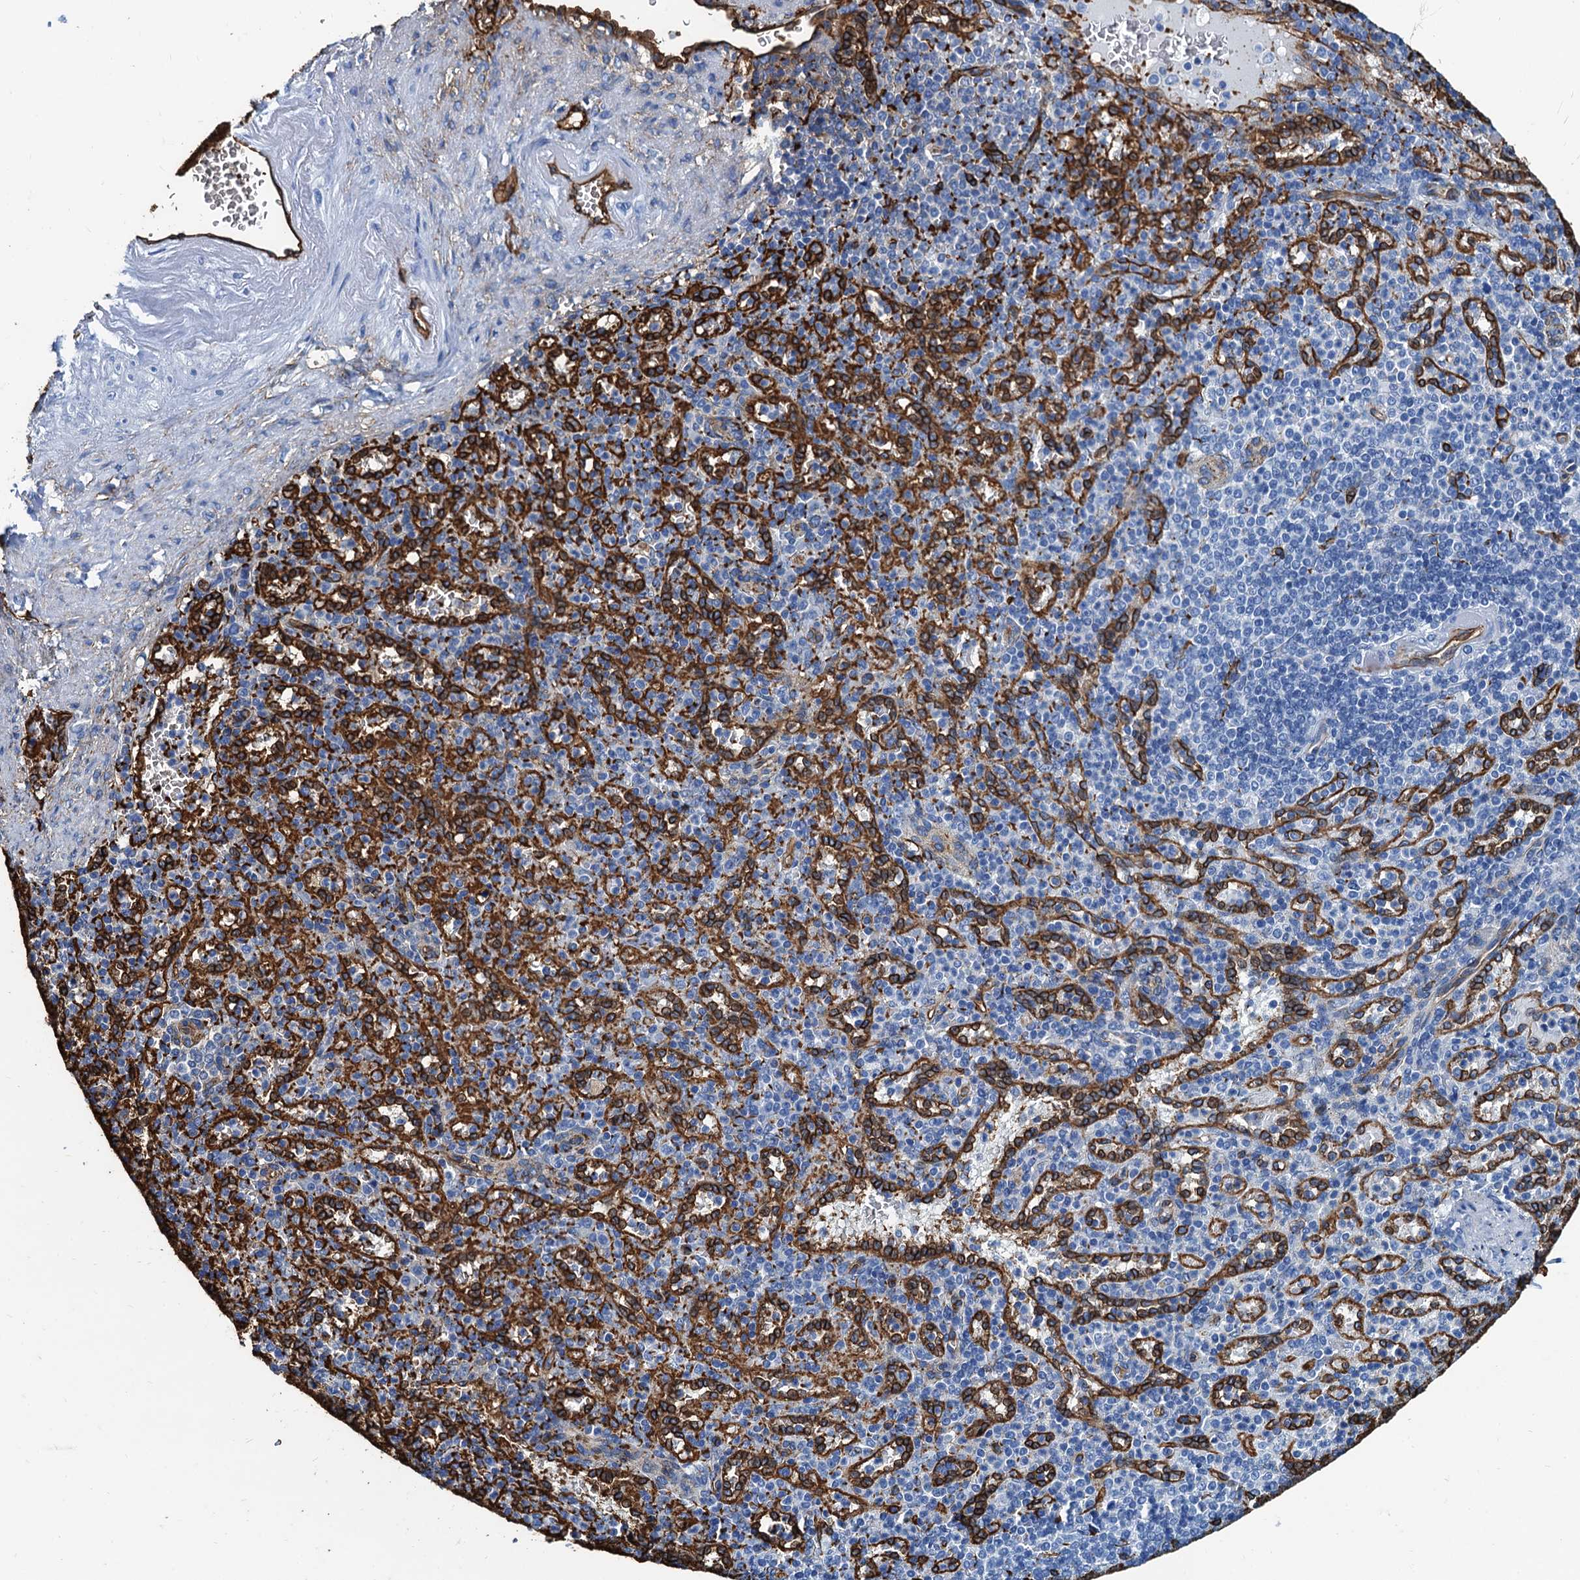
{"staining": {"intensity": "negative", "quantity": "none", "location": "none"}, "tissue": "spleen", "cell_type": "Cells in red pulp", "image_type": "normal", "snomed": [{"axis": "morphology", "description": "Normal tissue, NOS"}, {"axis": "topography", "description": "Spleen"}], "caption": "Immunohistochemical staining of benign spleen exhibits no significant staining in cells in red pulp. (Brightfield microscopy of DAB immunohistochemistry at high magnification).", "gene": "CAVIN2", "patient": {"sex": "female", "age": 74}}